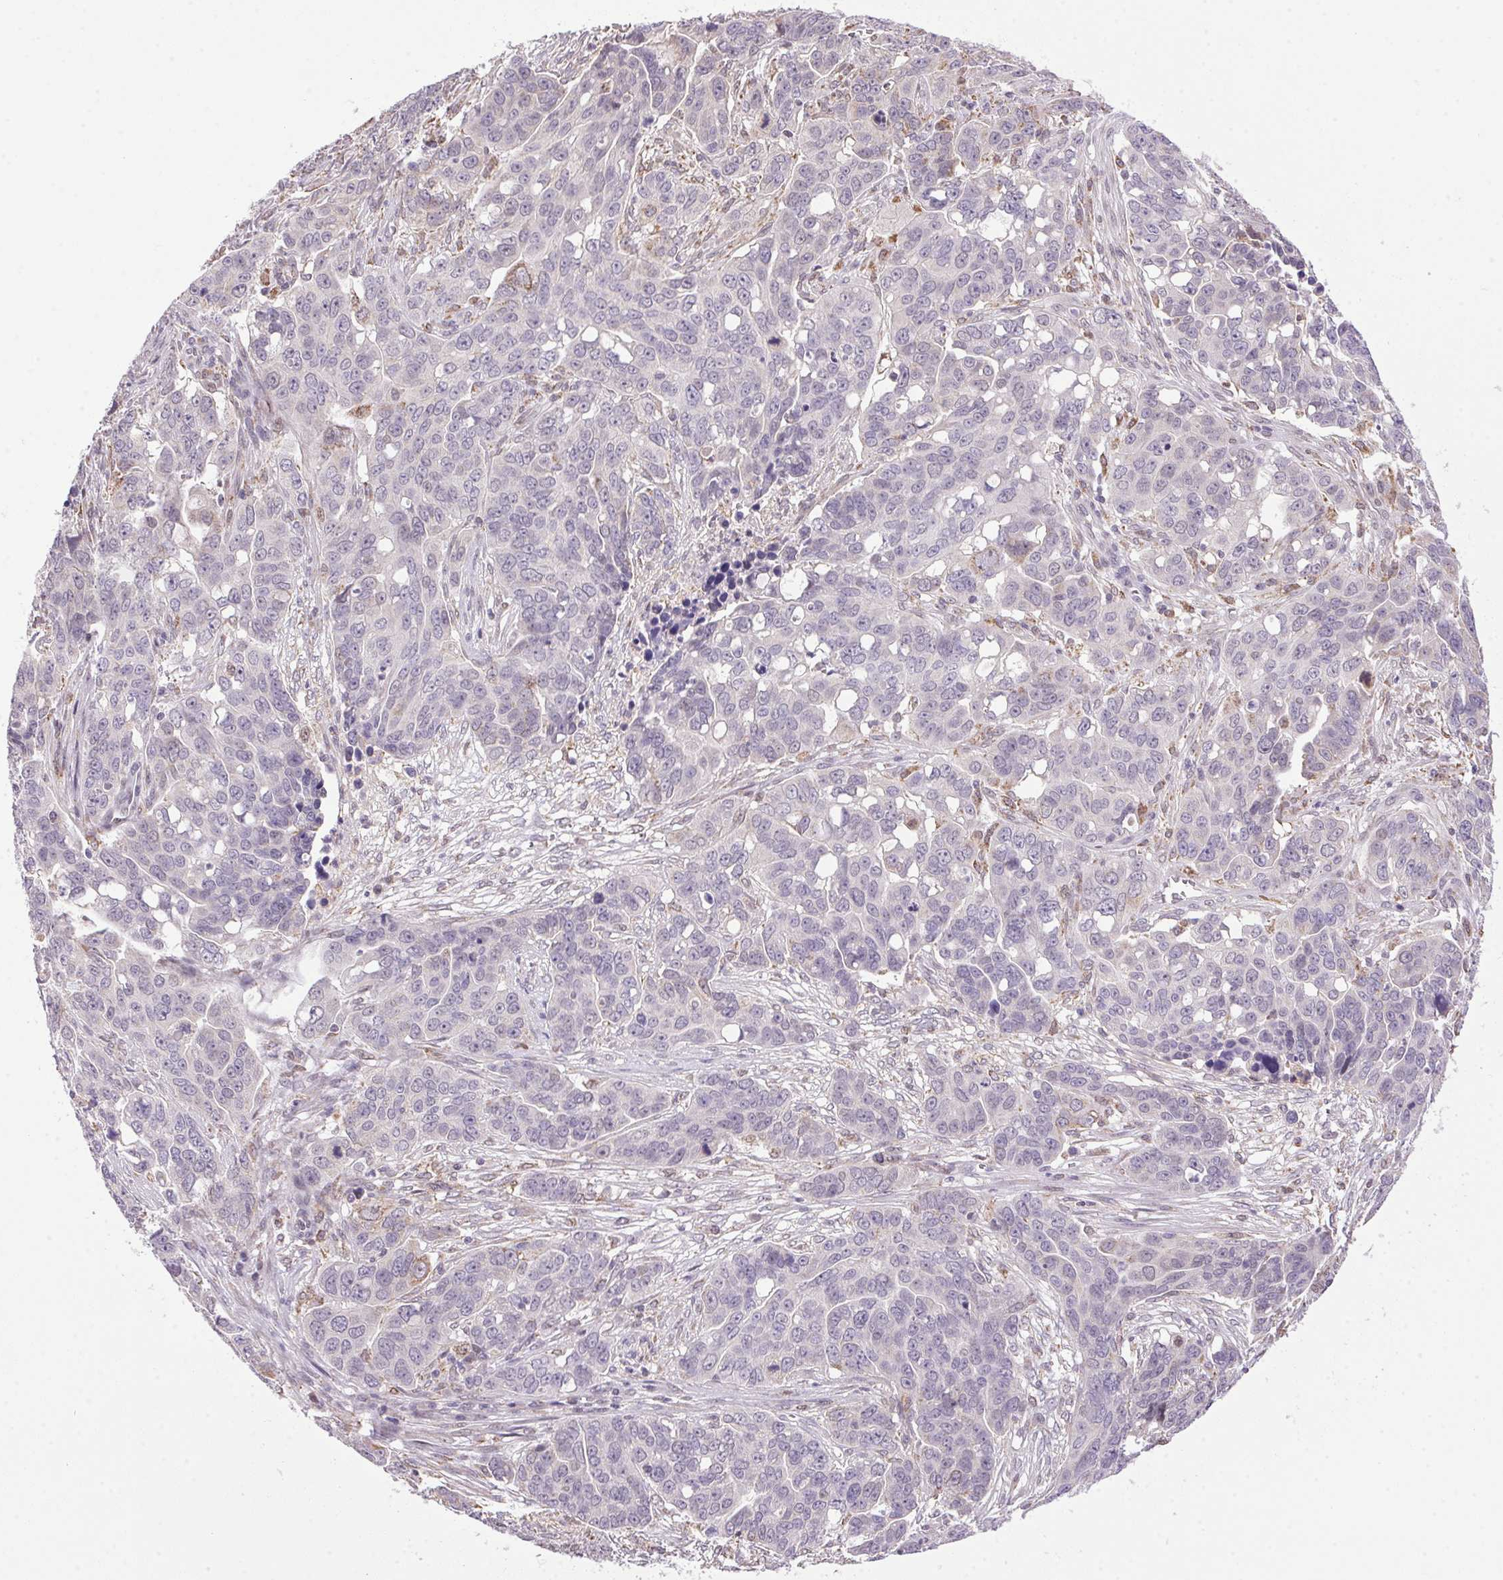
{"staining": {"intensity": "negative", "quantity": "none", "location": "none"}, "tissue": "ovarian cancer", "cell_type": "Tumor cells", "image_type": "cancer", "snomed": [{"axis": "morphology", "description": "Carcinoma, endometroid"}, {"axis": "topography", "description": "Ovary"}], "caption": "This image is of endometroid carcinoma (ovarian) stained with immunohistochemistry (IHC) to label a protein in brown with the nuclei are counter-stained blue. There is no expression in tumor cells.", "gene": "AKR1E2", "patient": {"sex": "female", "age": 78}}